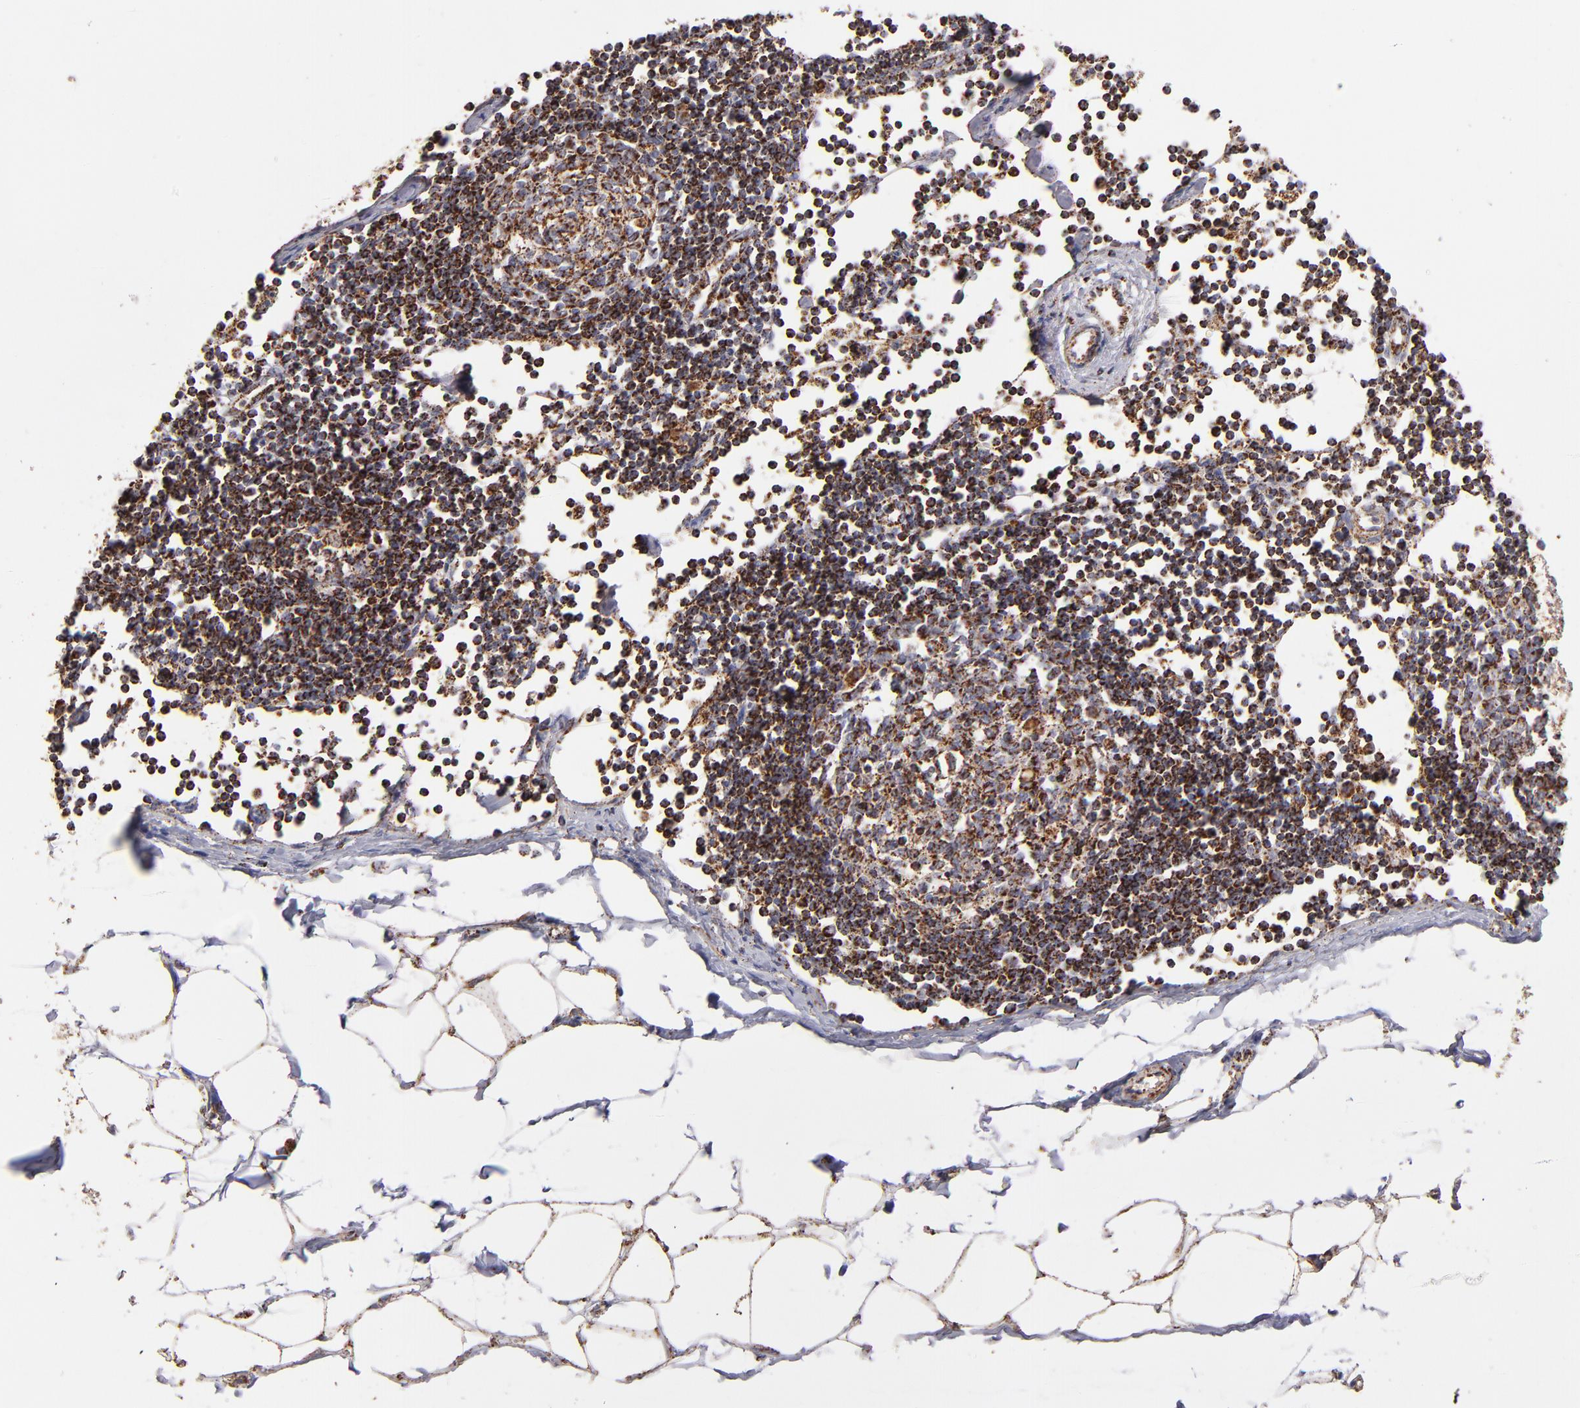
{"staining": {"intensity": "moderate", "quantity": ">75%", "location": "cytoplasmic/membranous"}, "tissue": "adipose tissue", "cell_type": "Adipocytes", "image_type": "normal", "snomed": [{"axis": "morphology", "description": "Normal tissue, NOS"}, {"axis": "morphology", "description": "Adenocarcinoma, NOS"}, {"axis": "topography", "description": "Colon"}, {"axis": "topography", "description": "Peripheral nerve tissue"}], "caption": "The image shows a brown stain indicating the presence of a protein in the cytoplasmic/membranous of adipocytes in adipose tissue.", "gene": "DLST", "patient": {"sex": "male", "age": 14}}